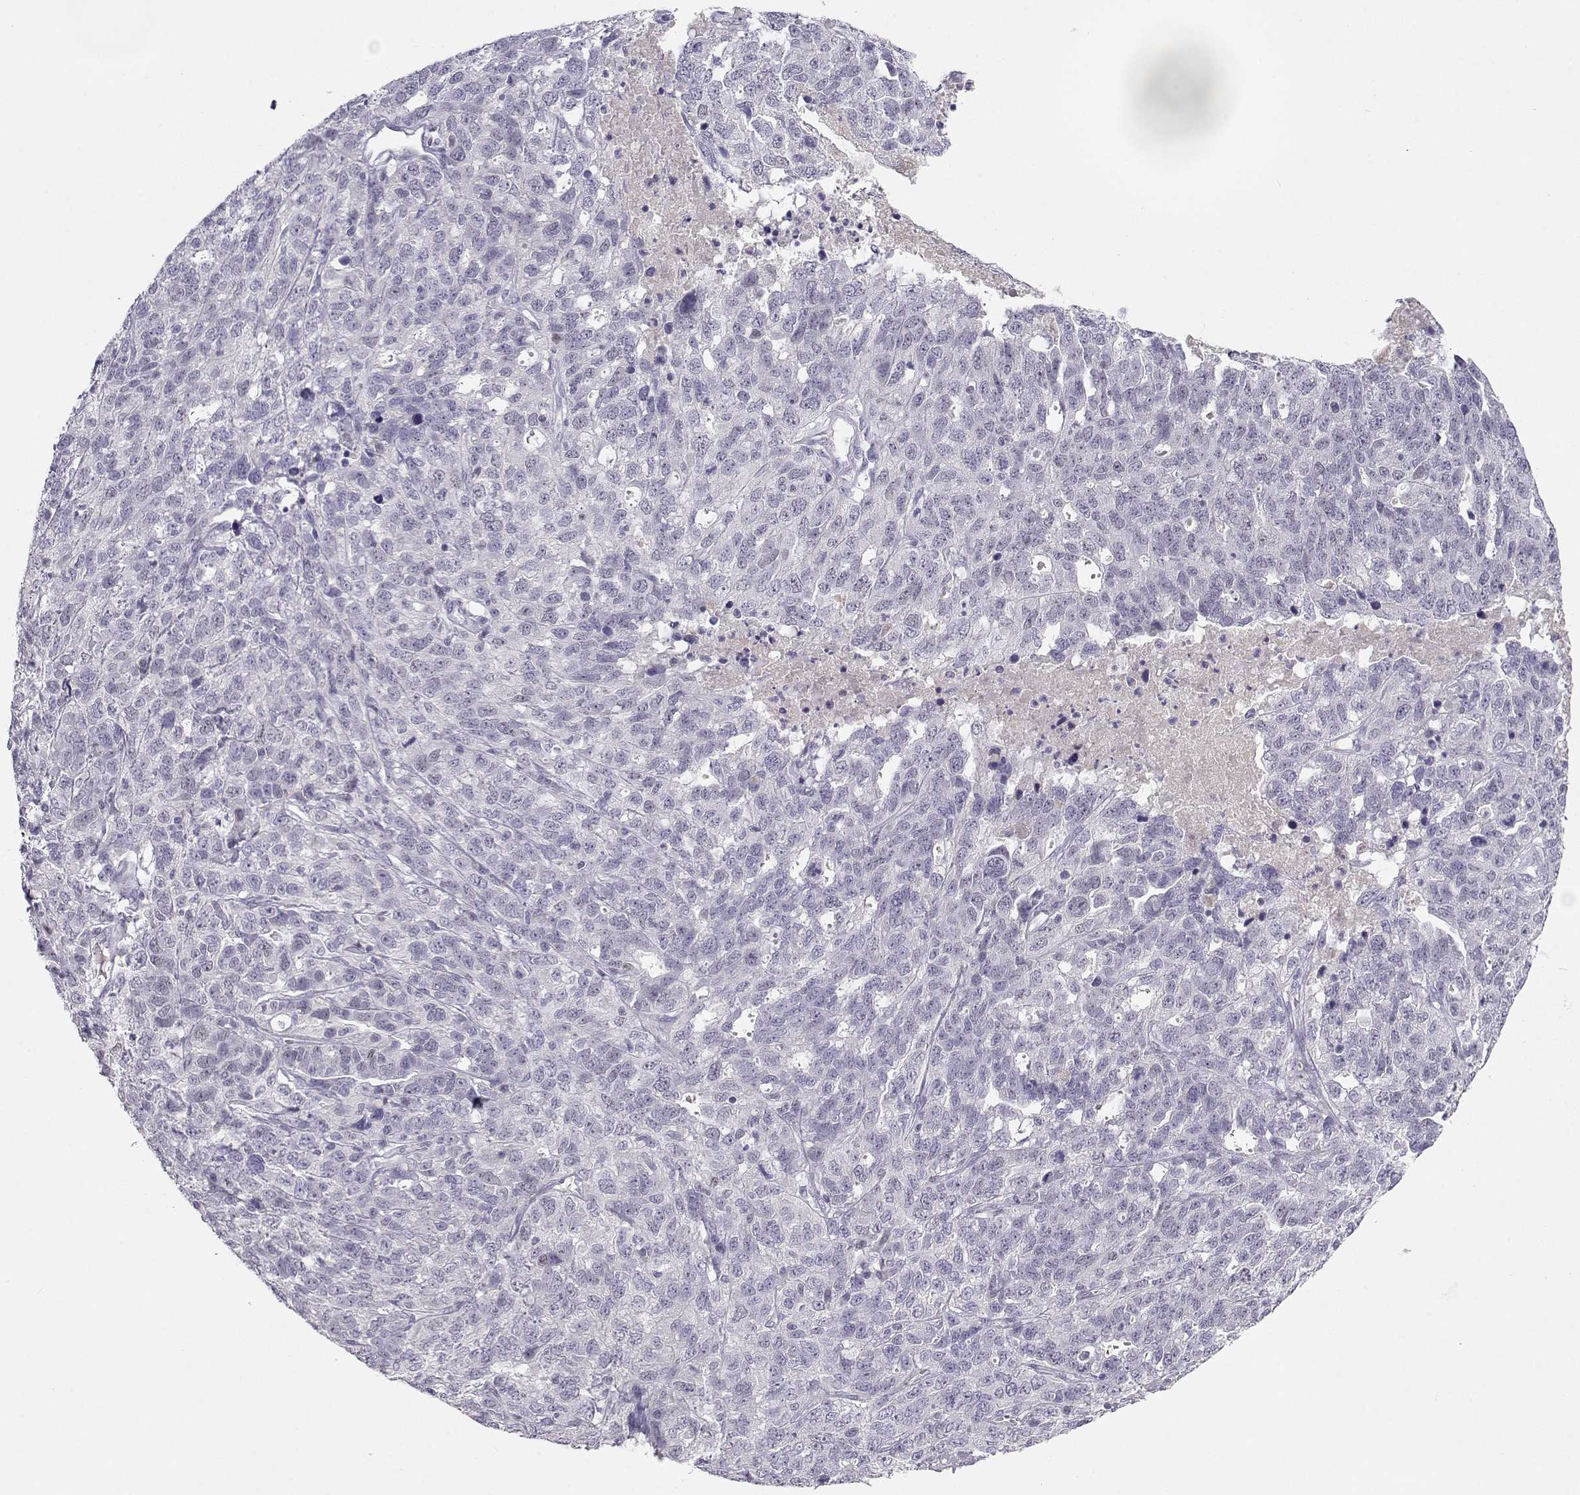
{"staining": {"intensity": "negative", "quantity": "none", "location": "none"}, "tissue": "ovarian cancer", "cell_type": "Tumor cells", "image_type": "cancer", "snomed": [{"axis": "morphology", "description": "Cystadenocarcinoma, serous, NOS"}, {"axis": "topography", "description": "Ovary"}], "caption": "This is an immunohistochemistry histopathology image of human ovarian serous cystadenocarcinoma. There is no staining in tumor cells.", "gene": "OPN5", "patient": {"sex": "female", "age": 71}}